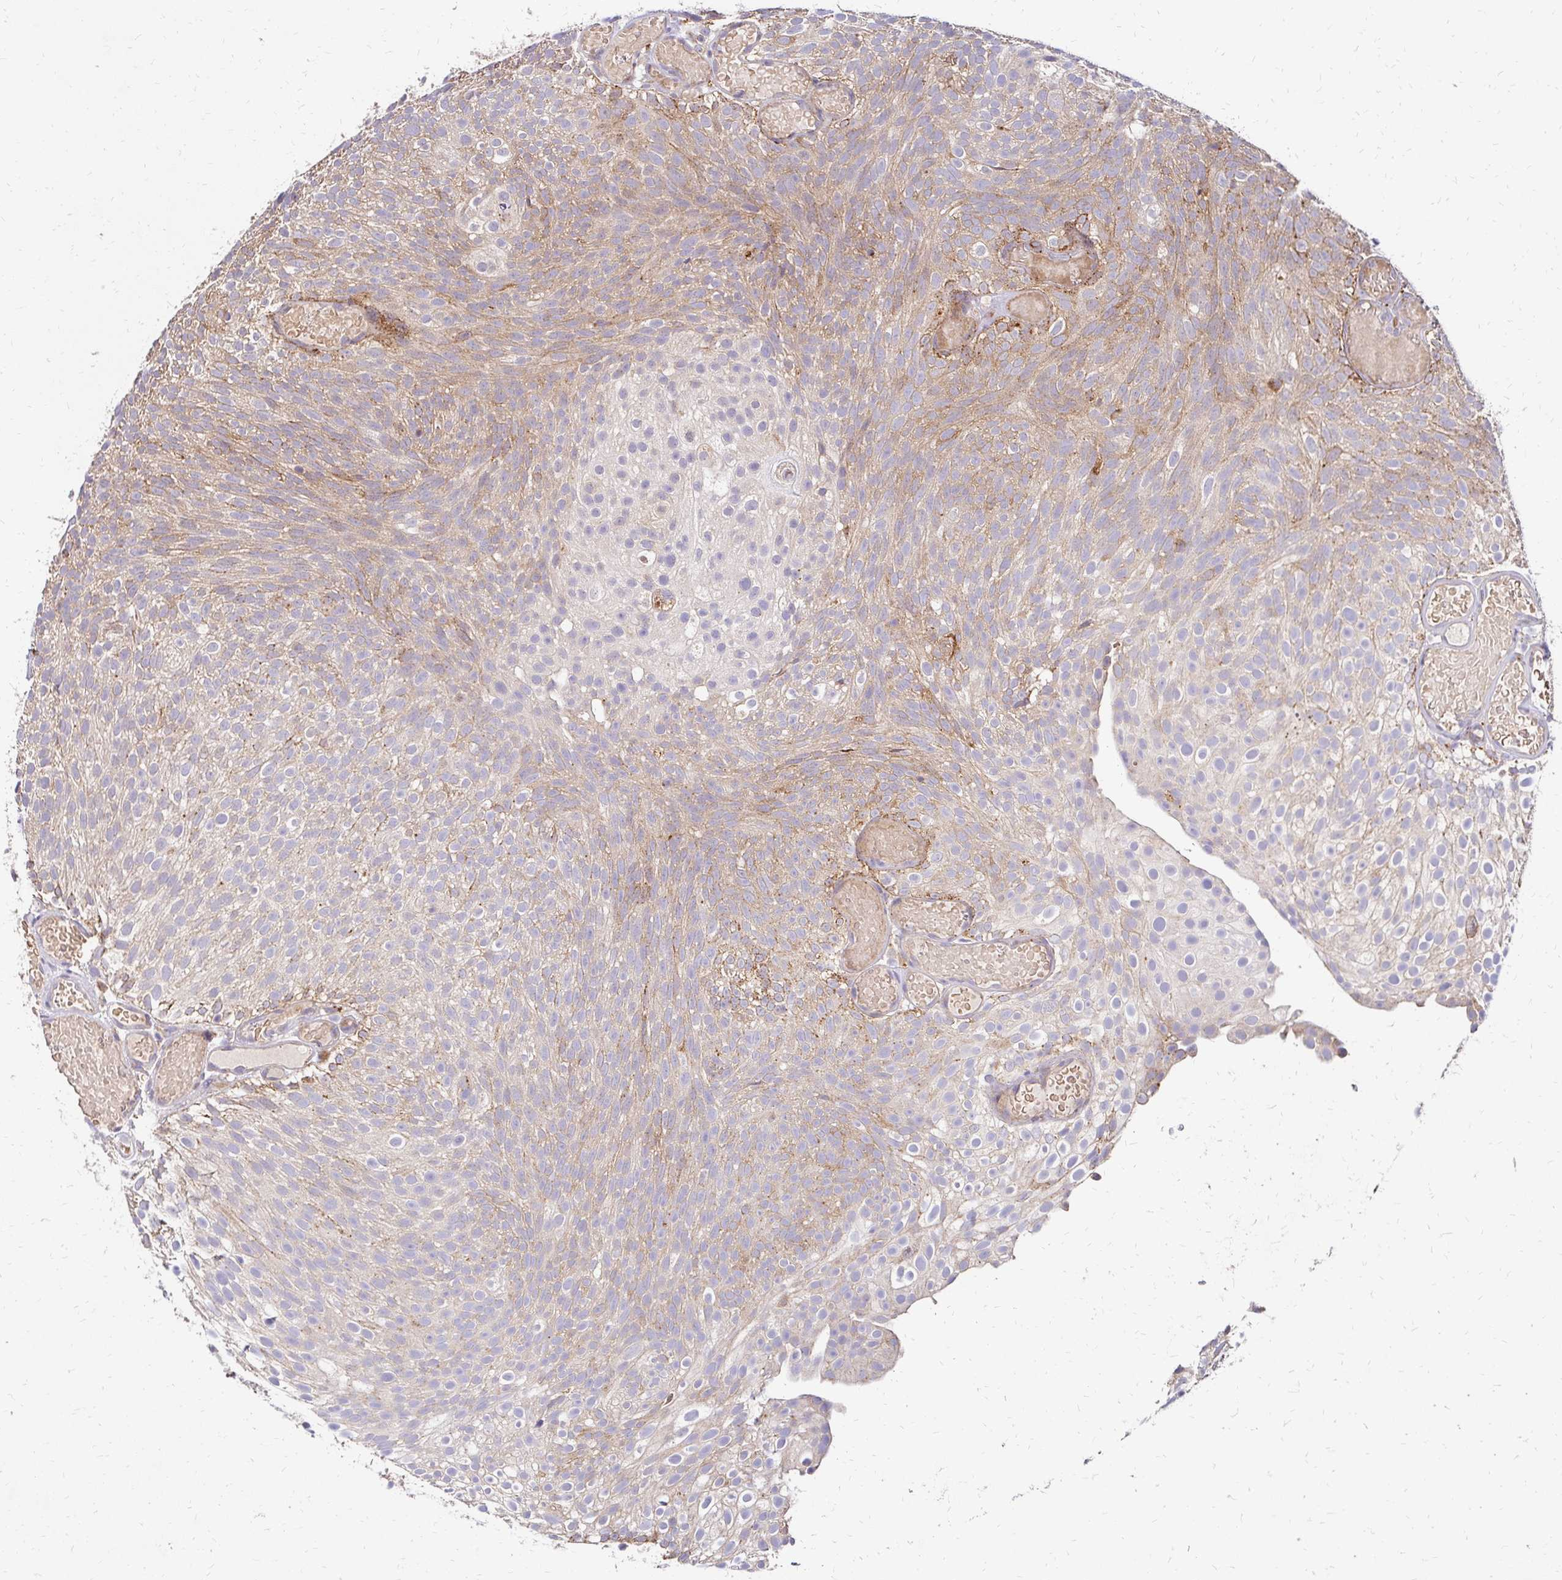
{"staining": {"intensity": "weak", "quantity": "25%-75%", "location": "cytoplasmic/membranous"}, "tissue": "urothelial cancer", "cell_type": "Tumor cells", "image_type": "cancer", "snomed": [{"axis": "morphology", "description": "Urothelial carcinoma, Low grade"}, {"axis": "topography", "description": "Urinary bladder"}], "caption": "Urothelial carcinoma (low-grade) tissue exhibits weak cytoplasmic/membranous staining in about 25%-75% of tumor cells, visualized by immunohistochemistry.", "gene": "IDUA", "patient": {"sex": "male", "age": 78}}